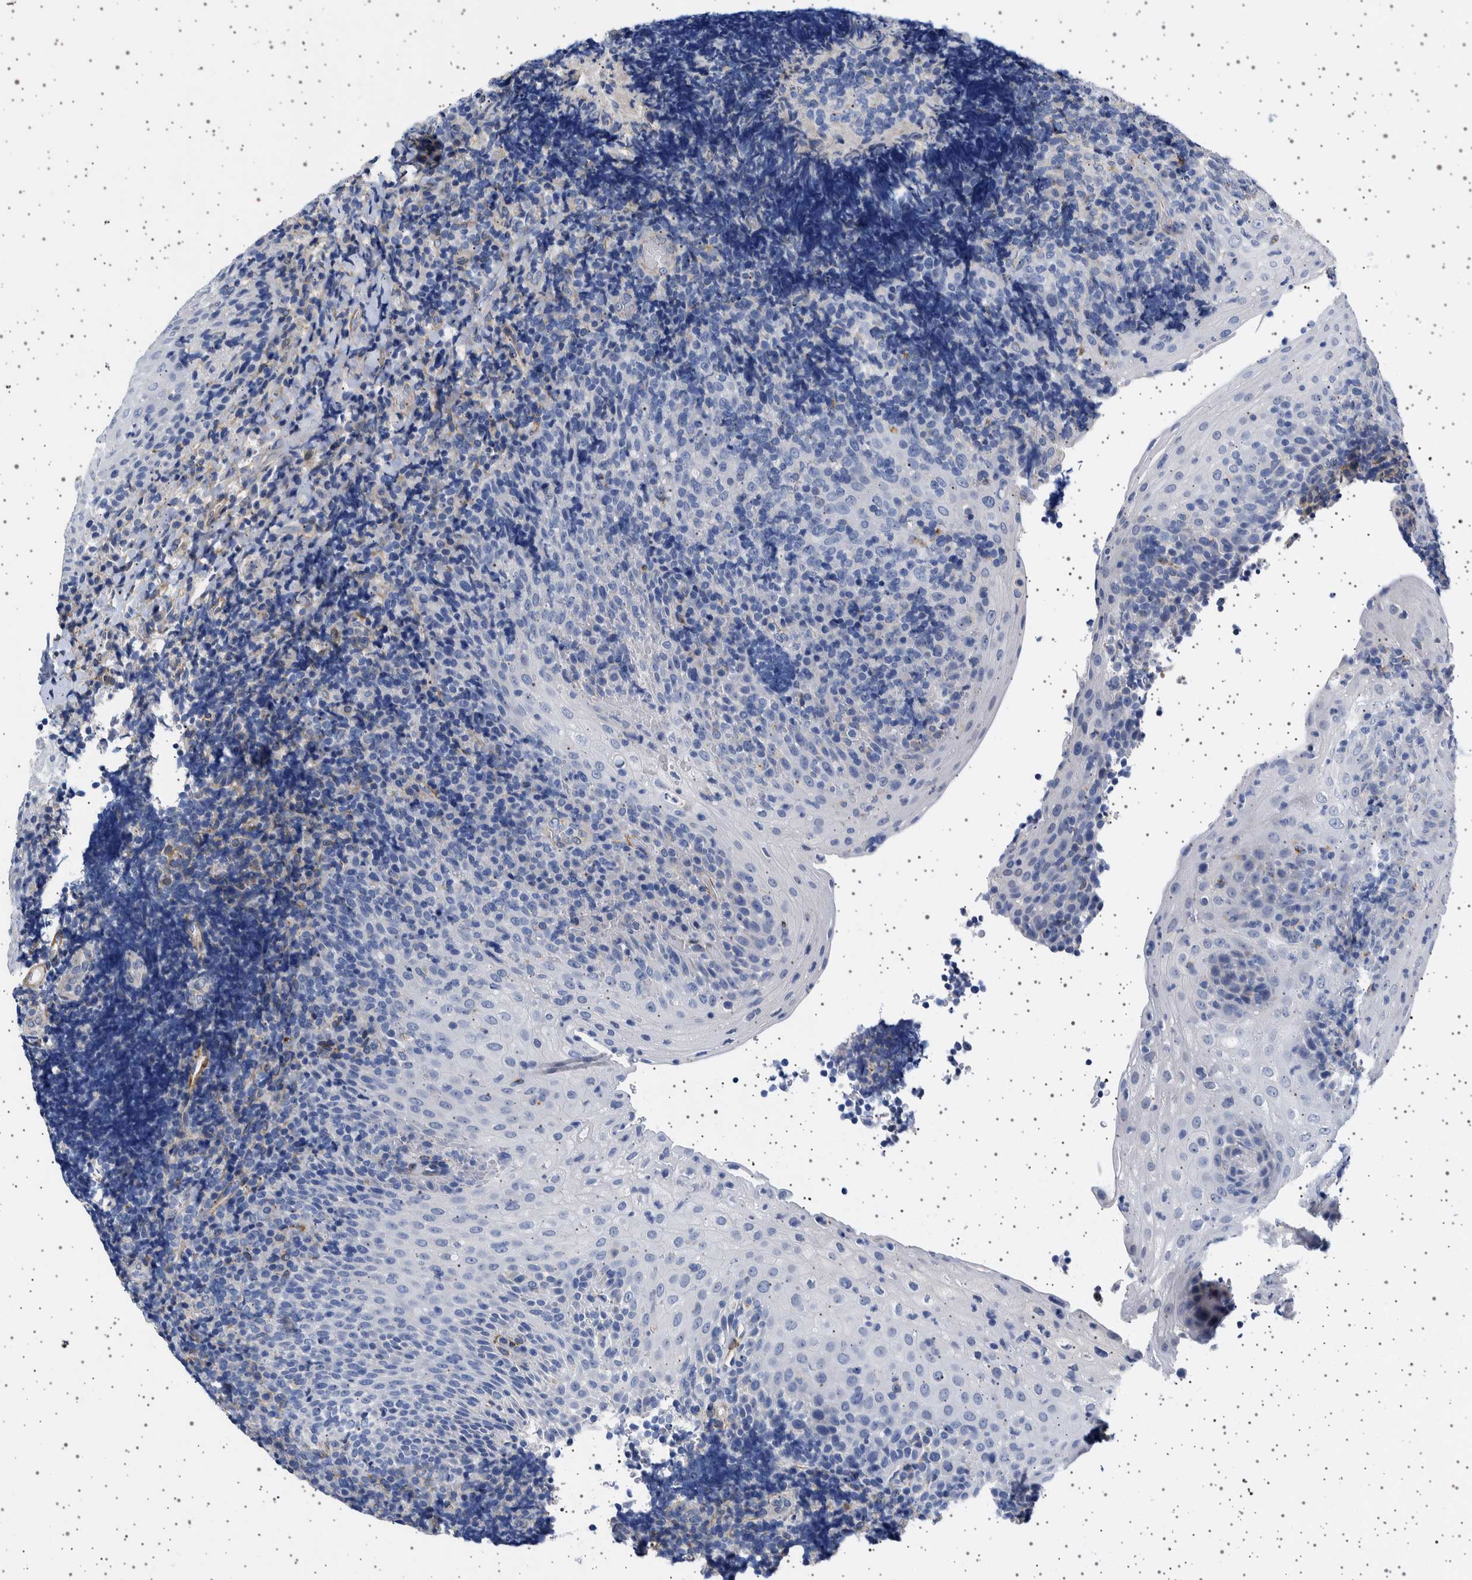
{"staining": {"intensity": "negative", "quantity": "none", "location": "none"}, "tissue": "tonsil", "cell_type": "Germinal center cells", "image_type": "normal", "snomed": [{"axis": "morphology", "description": "Normal tissue, NOS"}, {"axis": "topography", "description": "Tonsil"}], "caption": "High magnification brightfield microscopy of benign tonsil stained with DAB (brown) and counterstained with hematoxylin (blue): germinal center cells show no significant expression.", "gene": "SEPTIN4", "patient": {"sex": "male", "age": 37}}